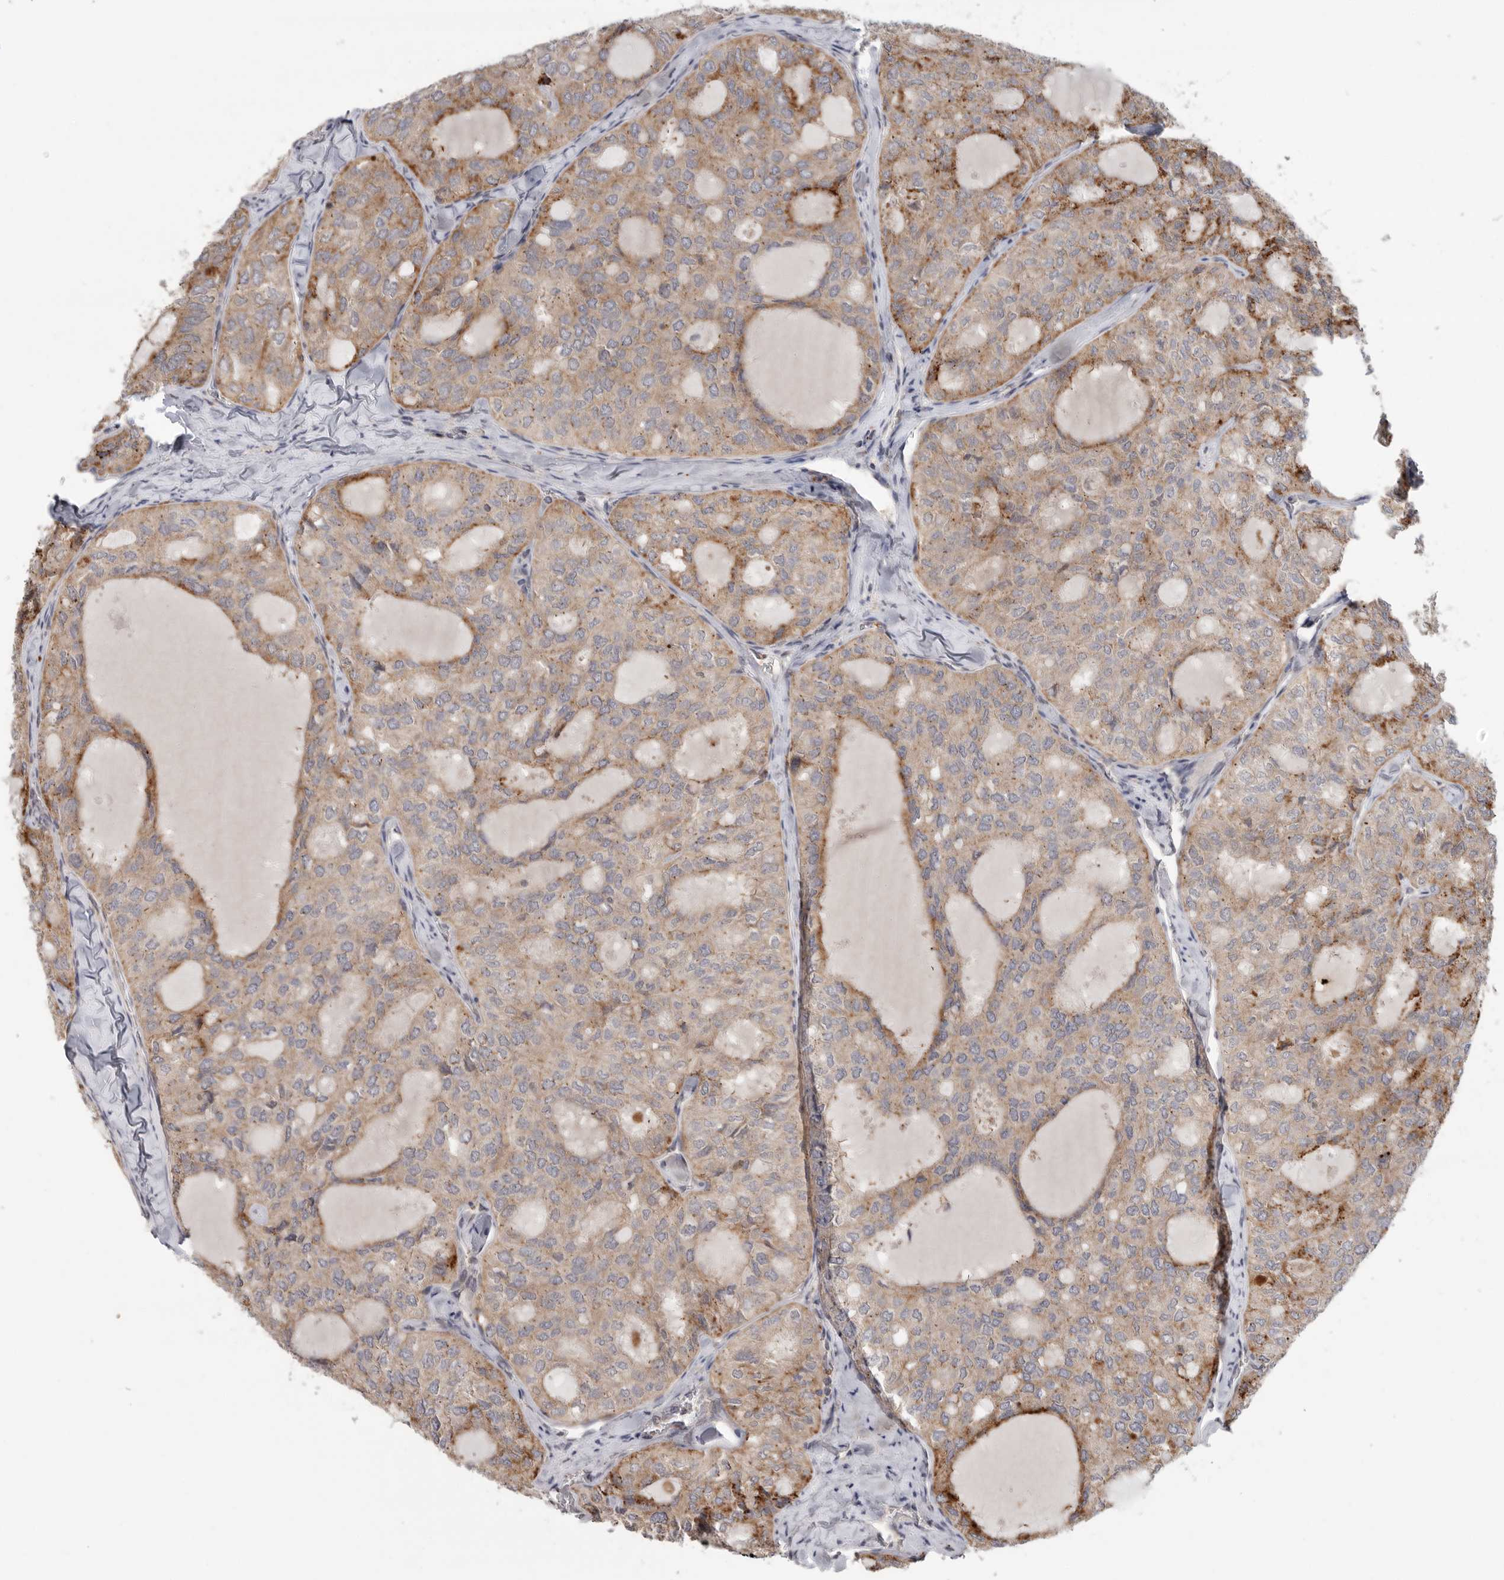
{"staining": {"intensity": "moderate", "quantity": "25%-75%", "location": "cytoplasmic/membranous"}, "tissue": "thyroid cancer", "cell_type": "Tumor cells", "image_type": "cancer", "snomed": [{"axis": "morphology", "description": "Follicular adenoma carcinoma, NOS"}, {"axis": "topography", "description": "Thyroid gland"}], "caption": "This is a photomicrograph of immunohistochemistry (IHC) staining of thyroid cancer (follicular adenoma carcinoma), which shows moderate expression in the cytoplasmic/membranous of tumor cells.", "gene": "KLK5", "patient": {"sex": "male", "age": 75}}